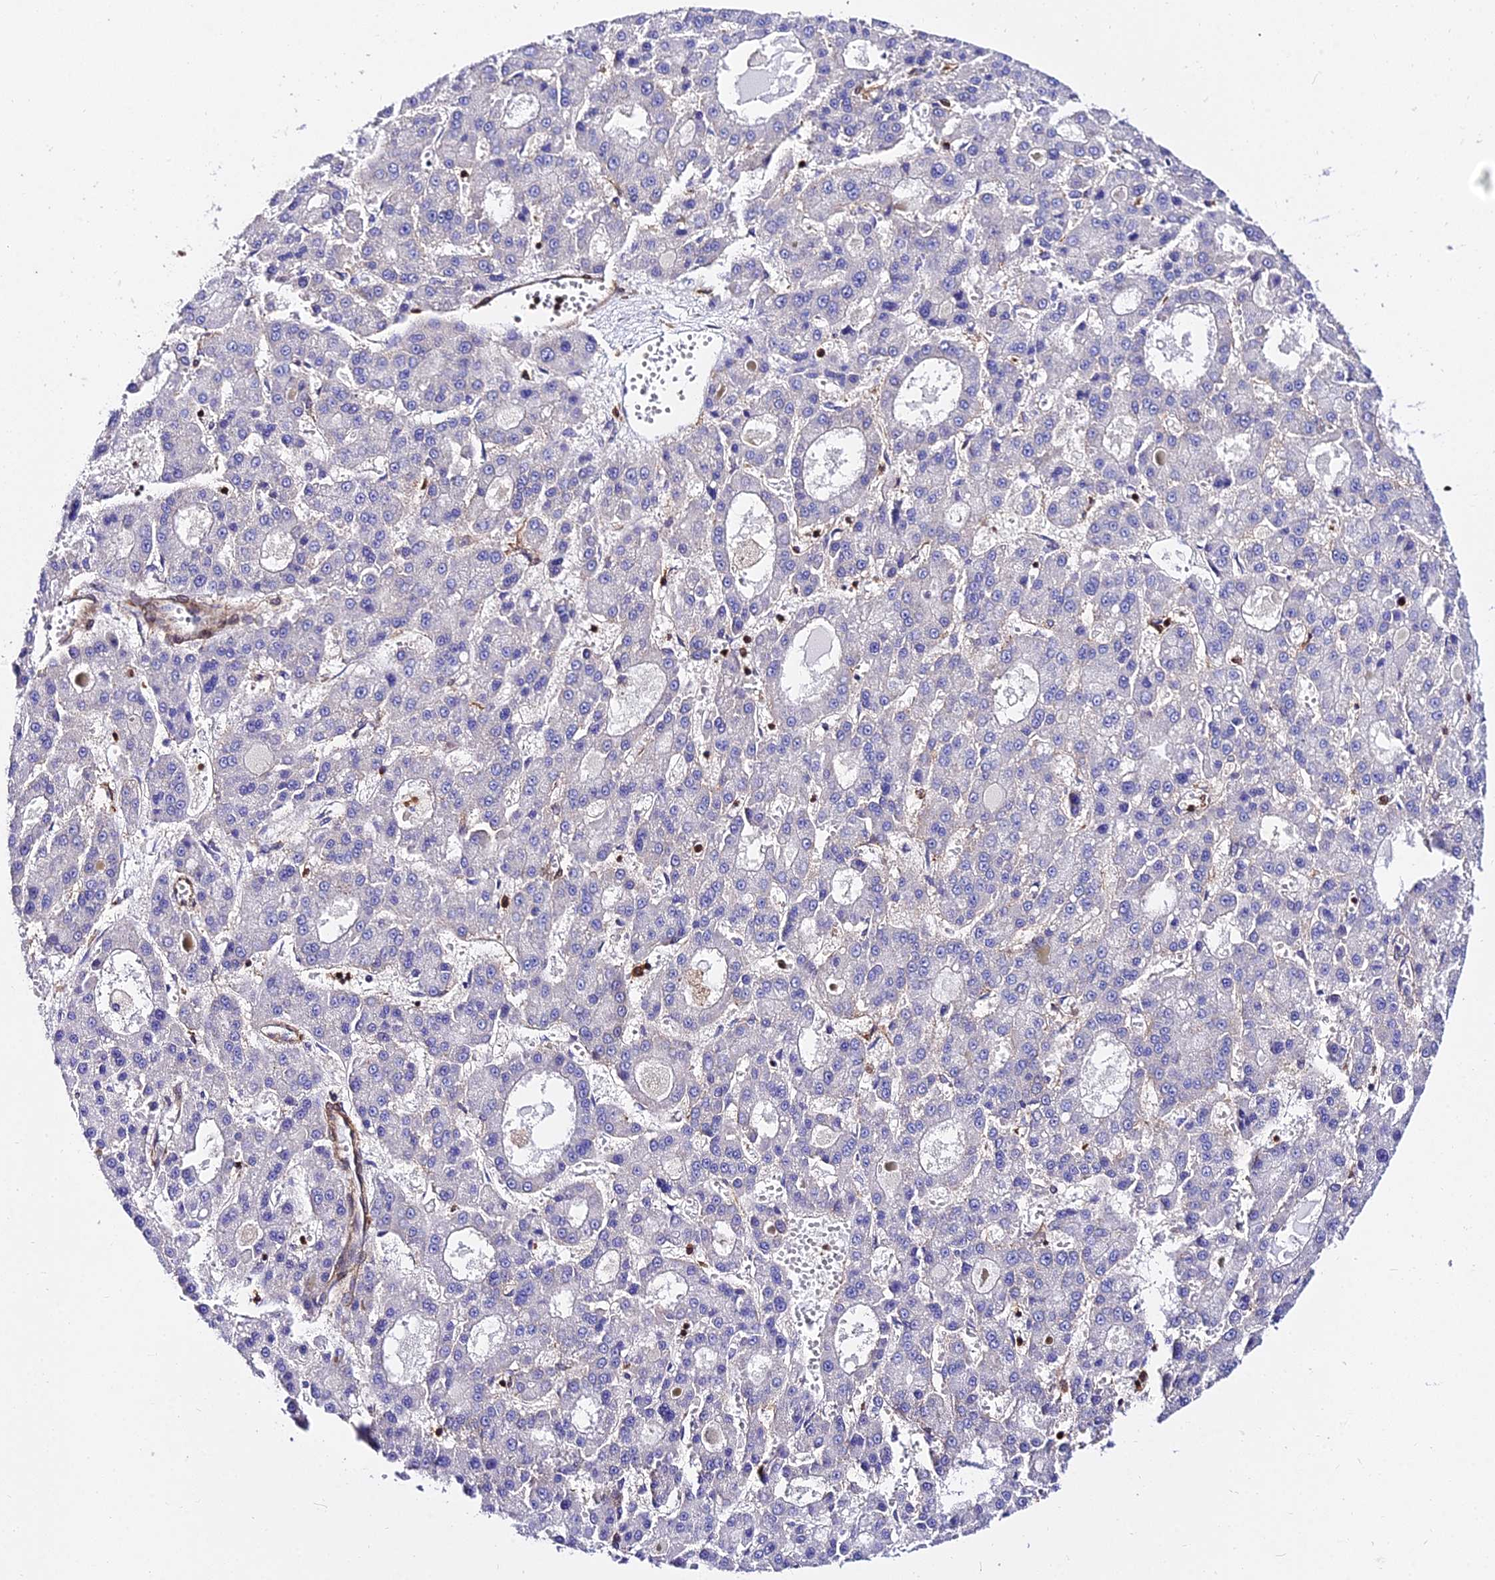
{"staining": {"intensity": "negative", "quantity": "none", "location": "none"}, "tissue": "liver cancer", "cell_type": "Tumor cells", "image_type": "cancer", "snomed": [{"axis": "morphology", "description": "Carcinoma, Hepatocellular, NOS"}, {"axis": "topography", "description": "Liver"}], "caption": "Liver cancer stained for a protein using IHC demonstrates no expression tumor cells.", "gene": "CSRP1", "patient": {"sex": "male", "age": 70}}